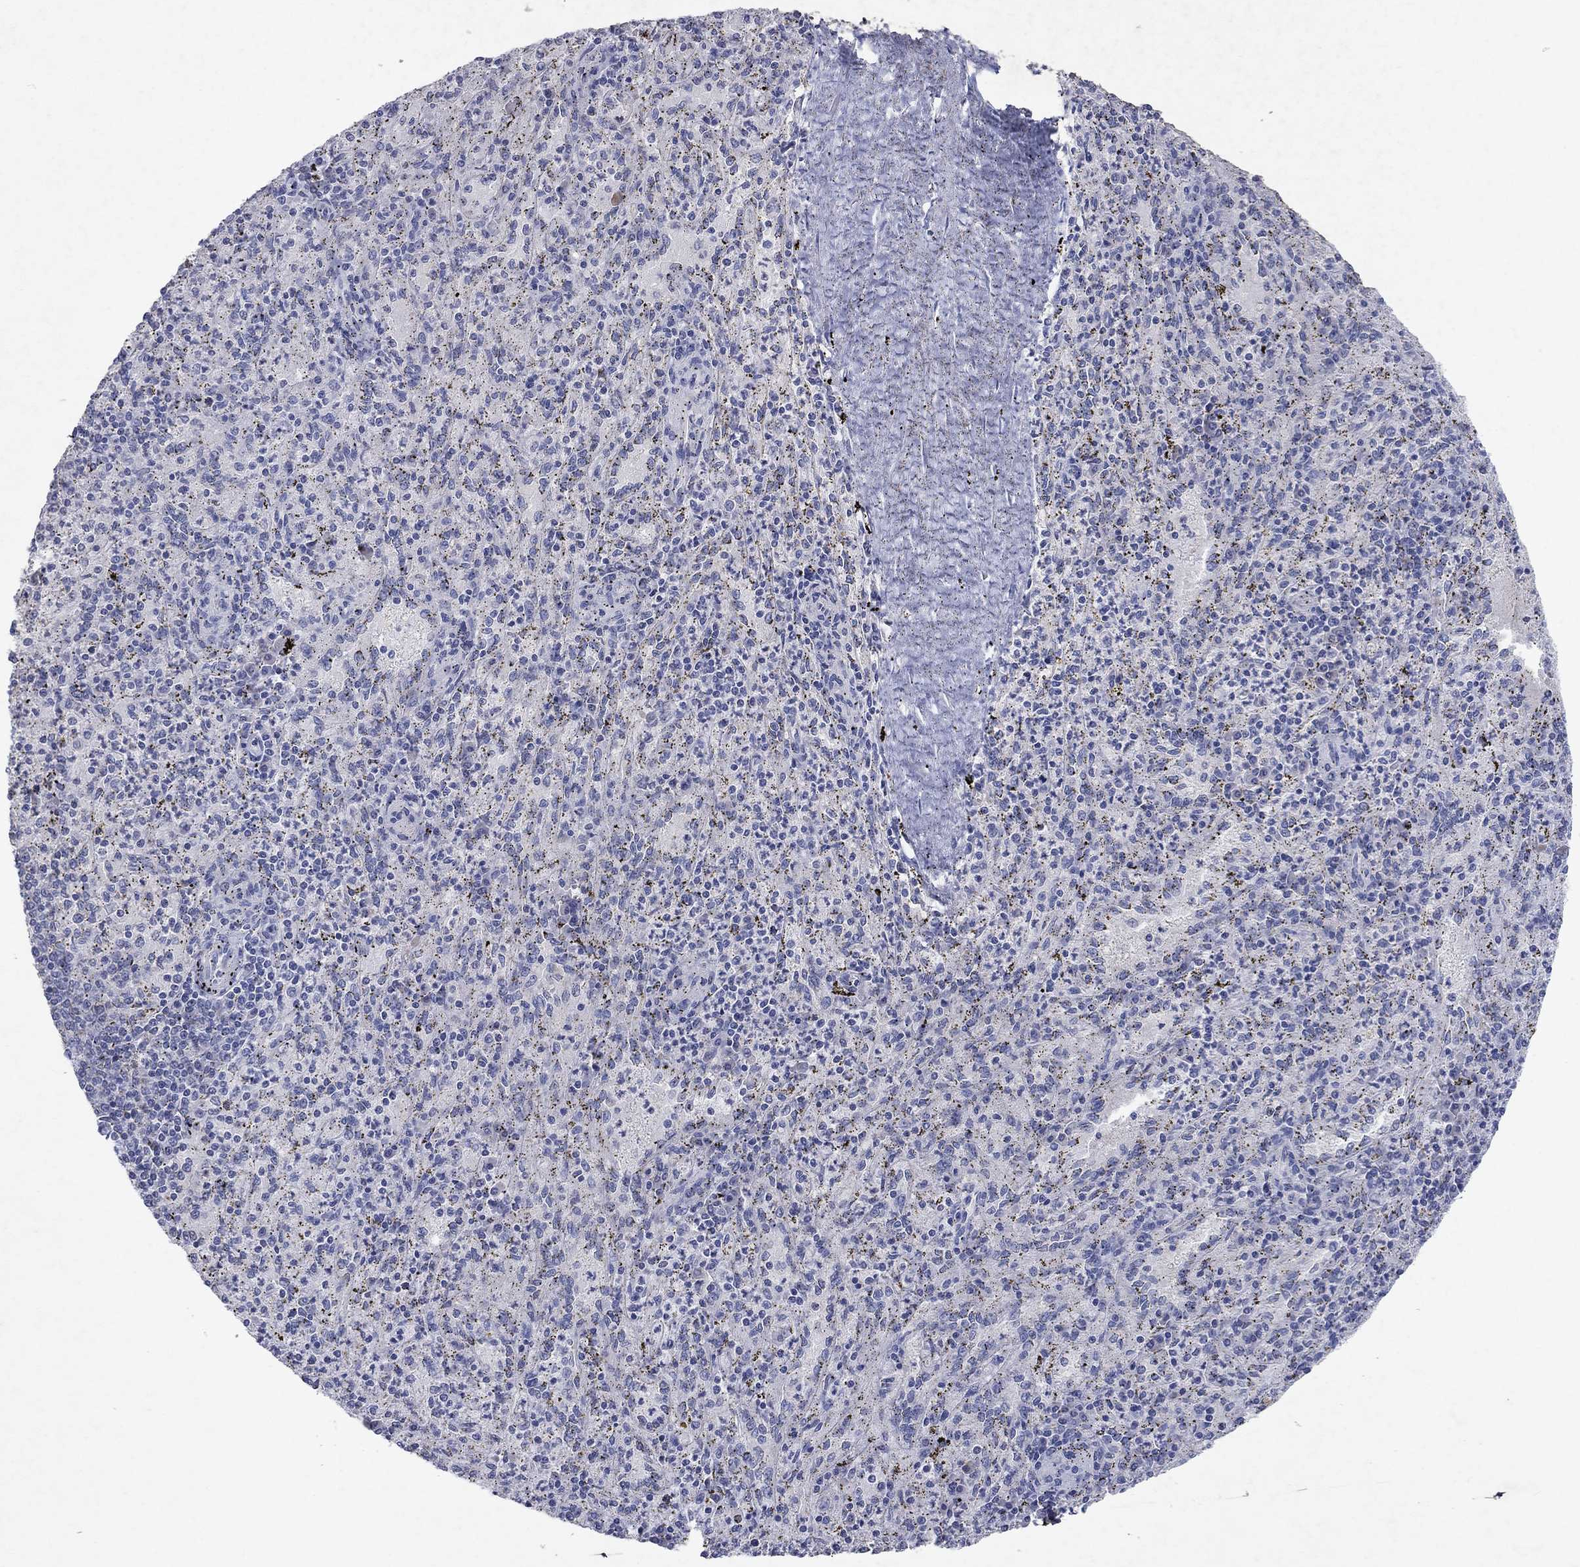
{"staining": {"intensity": "negative", "quantity": "none", "location": "none"}, "tissue": "spleen", "cell_type": "Cells in red pulp", "image_type": "normal", "snomed": [{"axis": "morphology", "description": "Normal tissue, NOS"}, {"axis": "topography", "description": "Spleen"}], "caption": "Unremarkable spleen was stained to show a protein in brown. There is no significant staining in cells in red pulp. (DAB (3,3'-diaminobenzidine) IHC, high magnification).", "gene": "KRT40", "patient": {"sex": "male", "age": 60}}